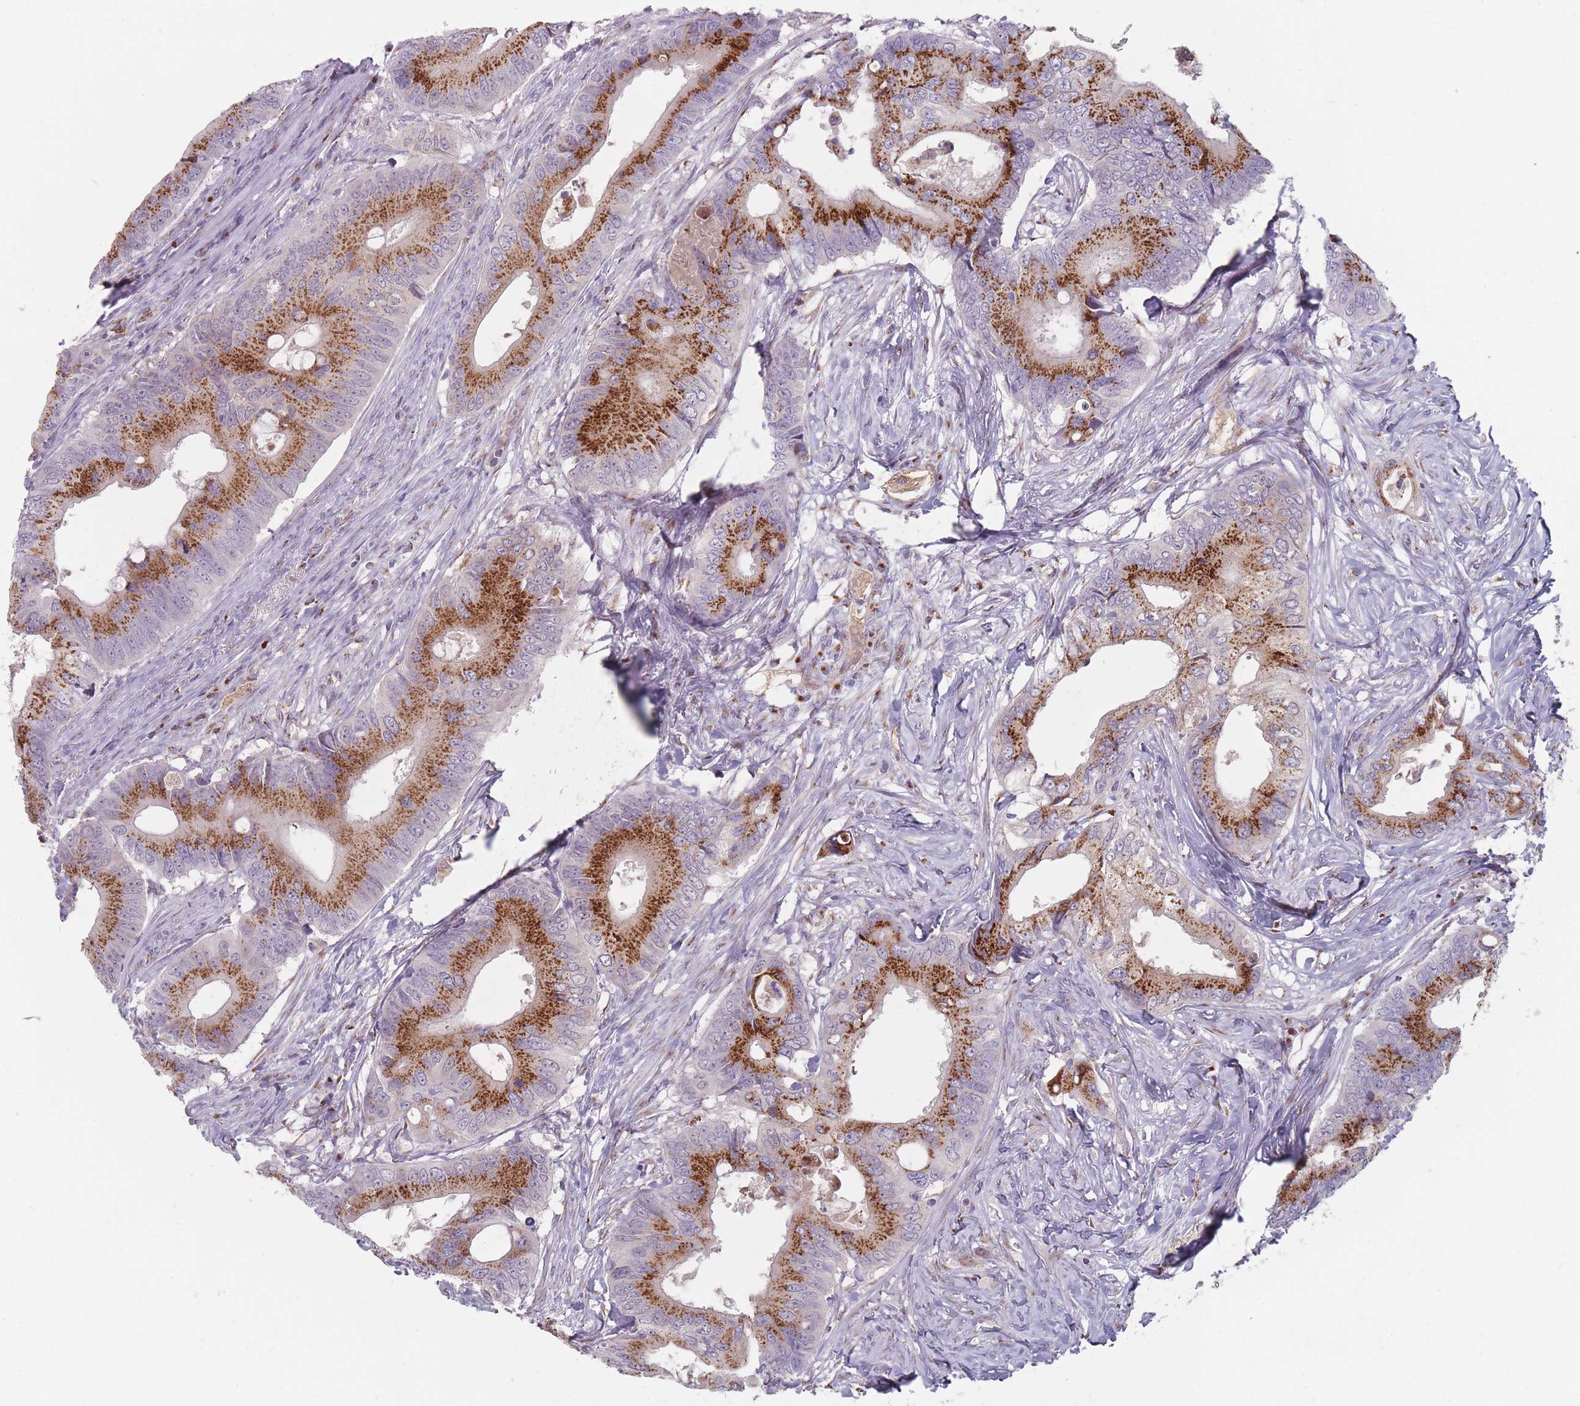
{"staining": {"intensity": "strong", "quantity": ">75%", "location": "cytoplasmic/membranous"}, "tissue": "colorectal cancer", "cell_type": "Tumor cells", "image_type": "cancer", "snomed": [{"axis": "morphology", "description": "Adenocarcinoma, NOS"}, {"axis": "topography", "description": "Colon"}], "caption": "This is a histology image of IHC staining of adenocarcinoma (colorectal), which shows strong staining in the cytoplasmic/membranous of tumor cells.", "gene": "MAN1B1", "patient": {"sex": "male", "age": 71}}